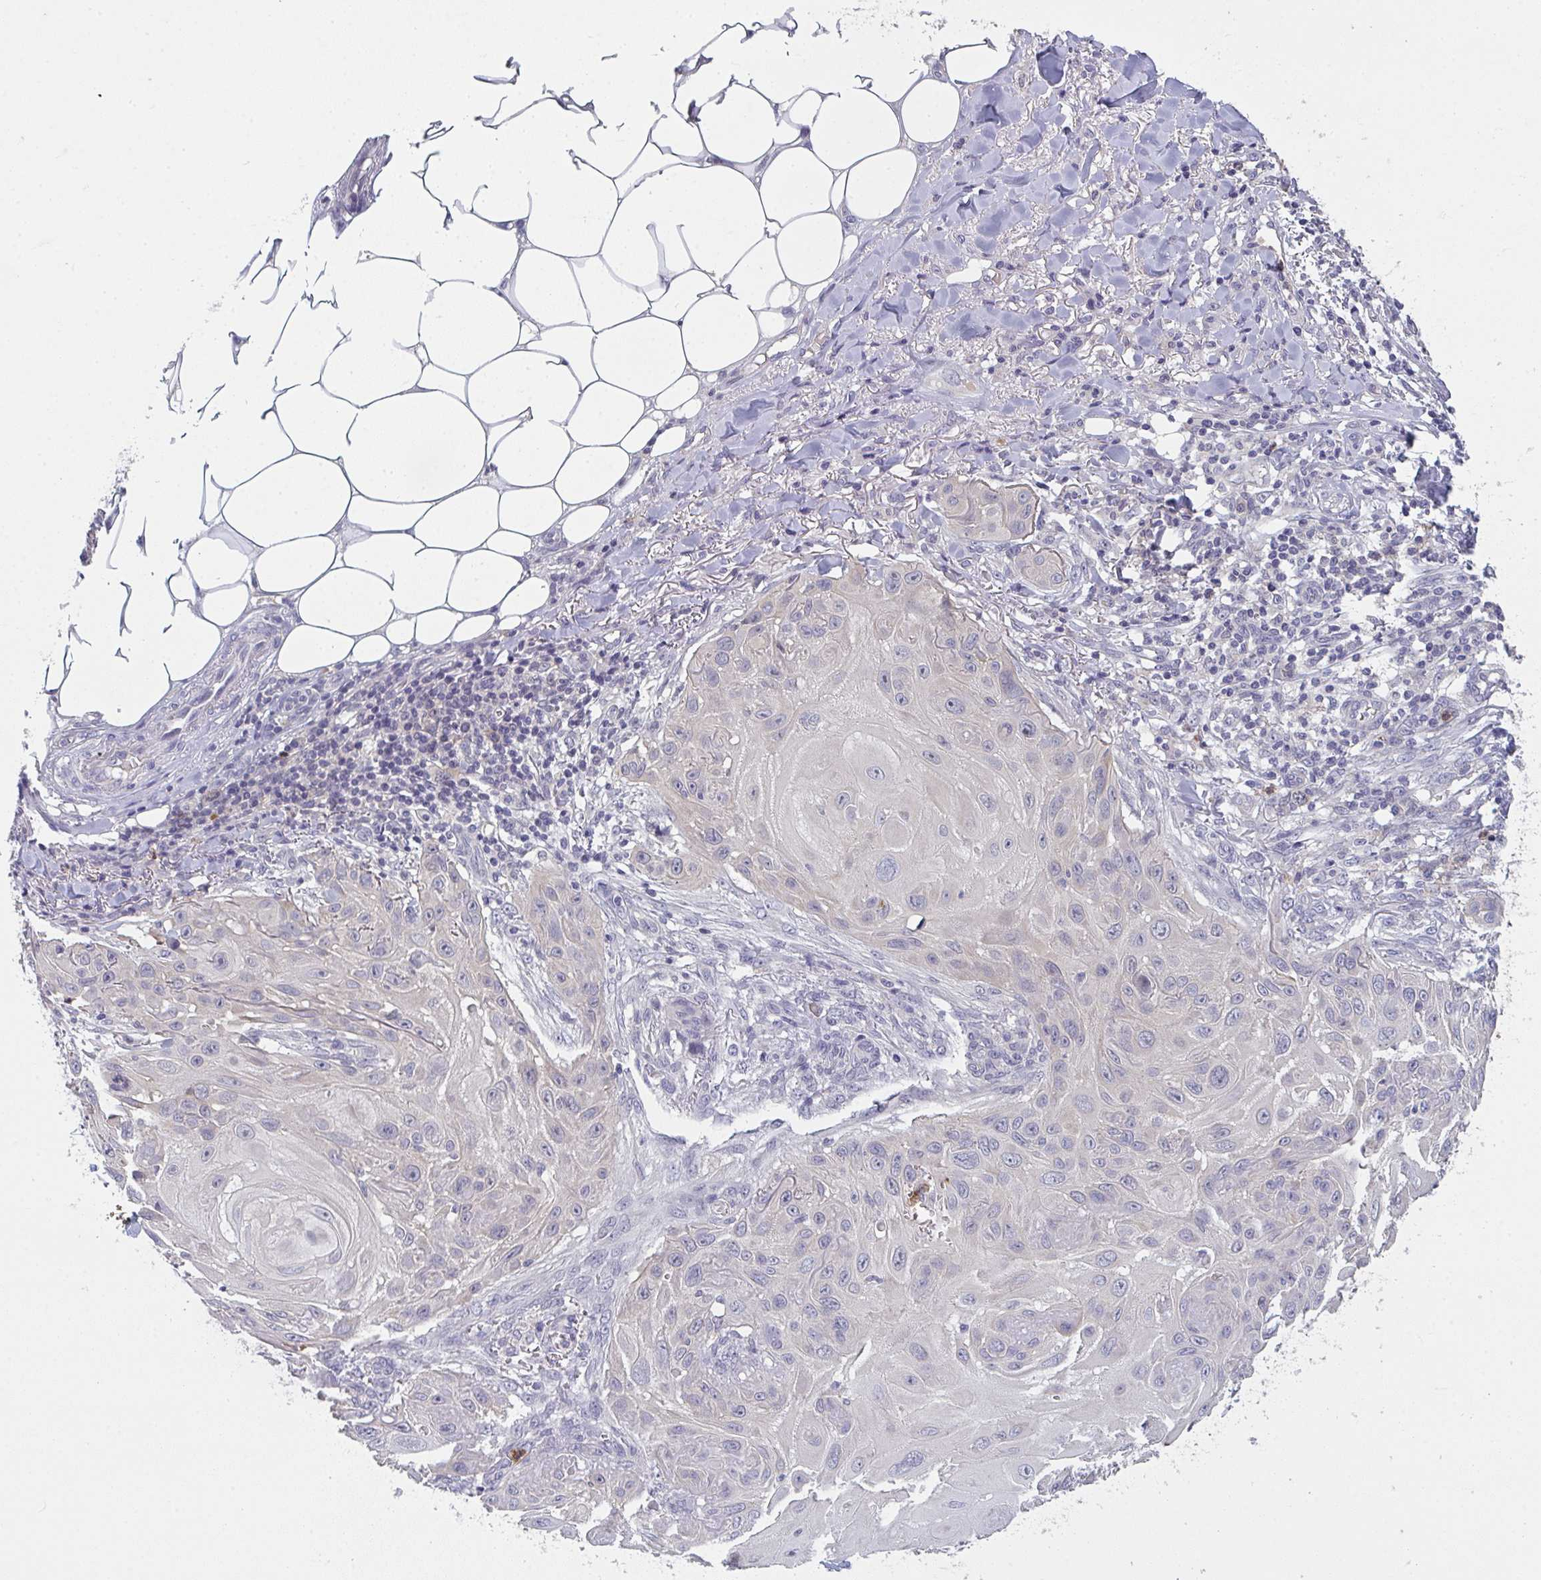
{"staining": {"intensity": "weak", "quantity": "25%-75%", "location": "cytoplasmic/membranous"}, "tissue": "skin cancer", "cell_type": "Tumor cells", "image_type": "cancer", "snomed": [{"axis": "morphology", "description": "Squamous cell carcinoma, NOS"}, {"axis": "topography", "description": "Skin"}], "caption": "Immunohistochemistry (DAB (3,3'-diaminobenzidine)) staining of skin squamous cell carcinoma shows weak cytoplasmic/membranous protein staining in approximately 25%-75% of tumor cells. The protein is stained brown, and the nuclei are stained in blue (DAB (3,3'-diaminobenzidine) IHC with brightfield microscopy, high magnification).", "gene": "RIOK1", "patient": {"sex": "female", "age": 91}}